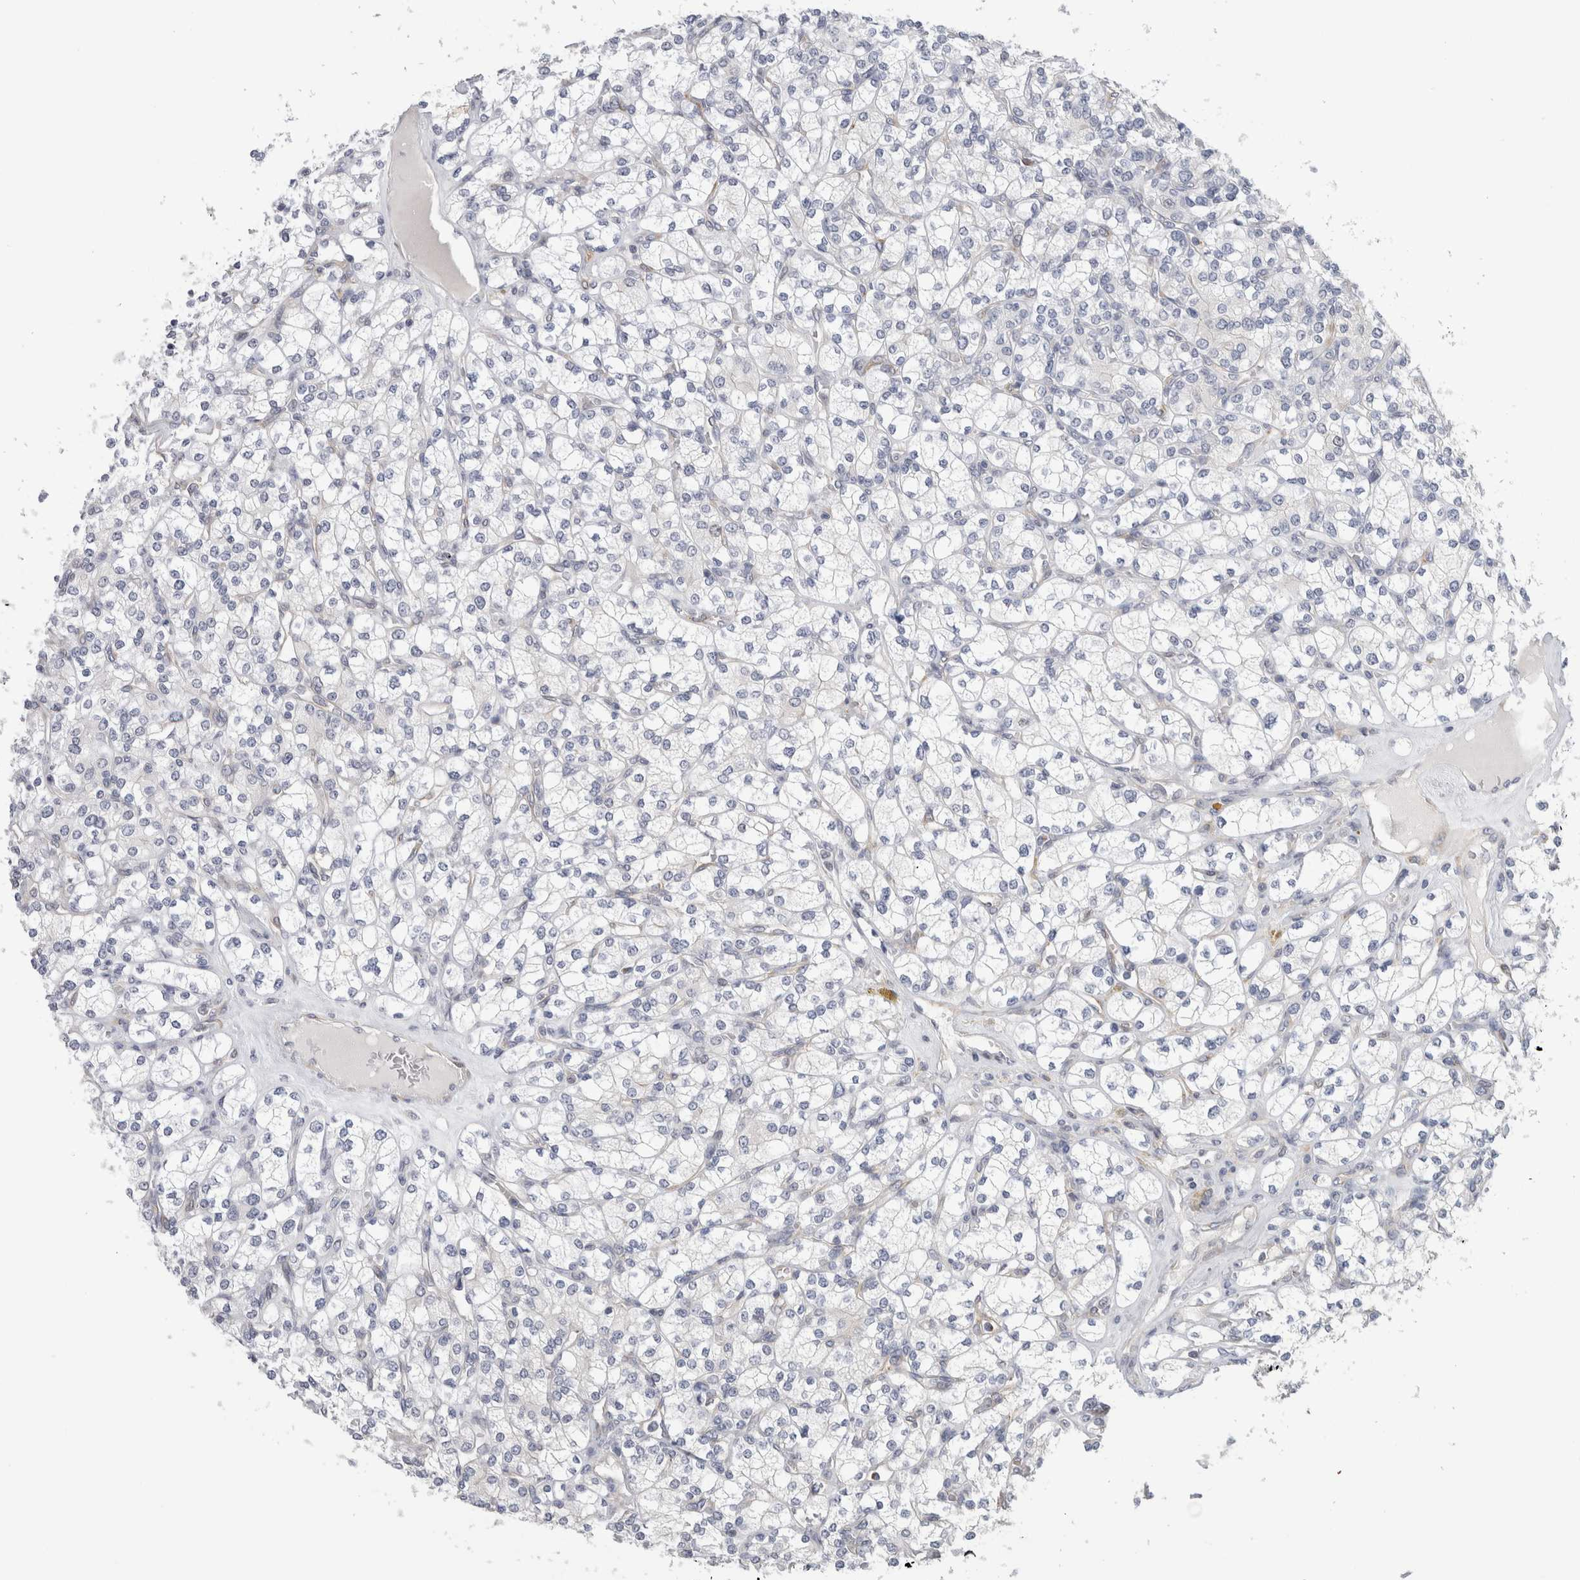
{"staining": {"intensity": "negative", "quantity": "none", "location": "none"}, "tissue": "renal cancer", "cell_type": "Tumor cells", "image_type": "cancer", "snomed": [{"axis": "morphology", "description": "Adenocarcinoma, NOS"}, {"axis": "topography", "description": "Kidney"}], "caption": "Immunohistochemical staining of human renal adenocarcinoma reveals no significant positivity in tumor cells.", "gene": "SYTL5", "patient": {"sex": "male", "age": 77}}